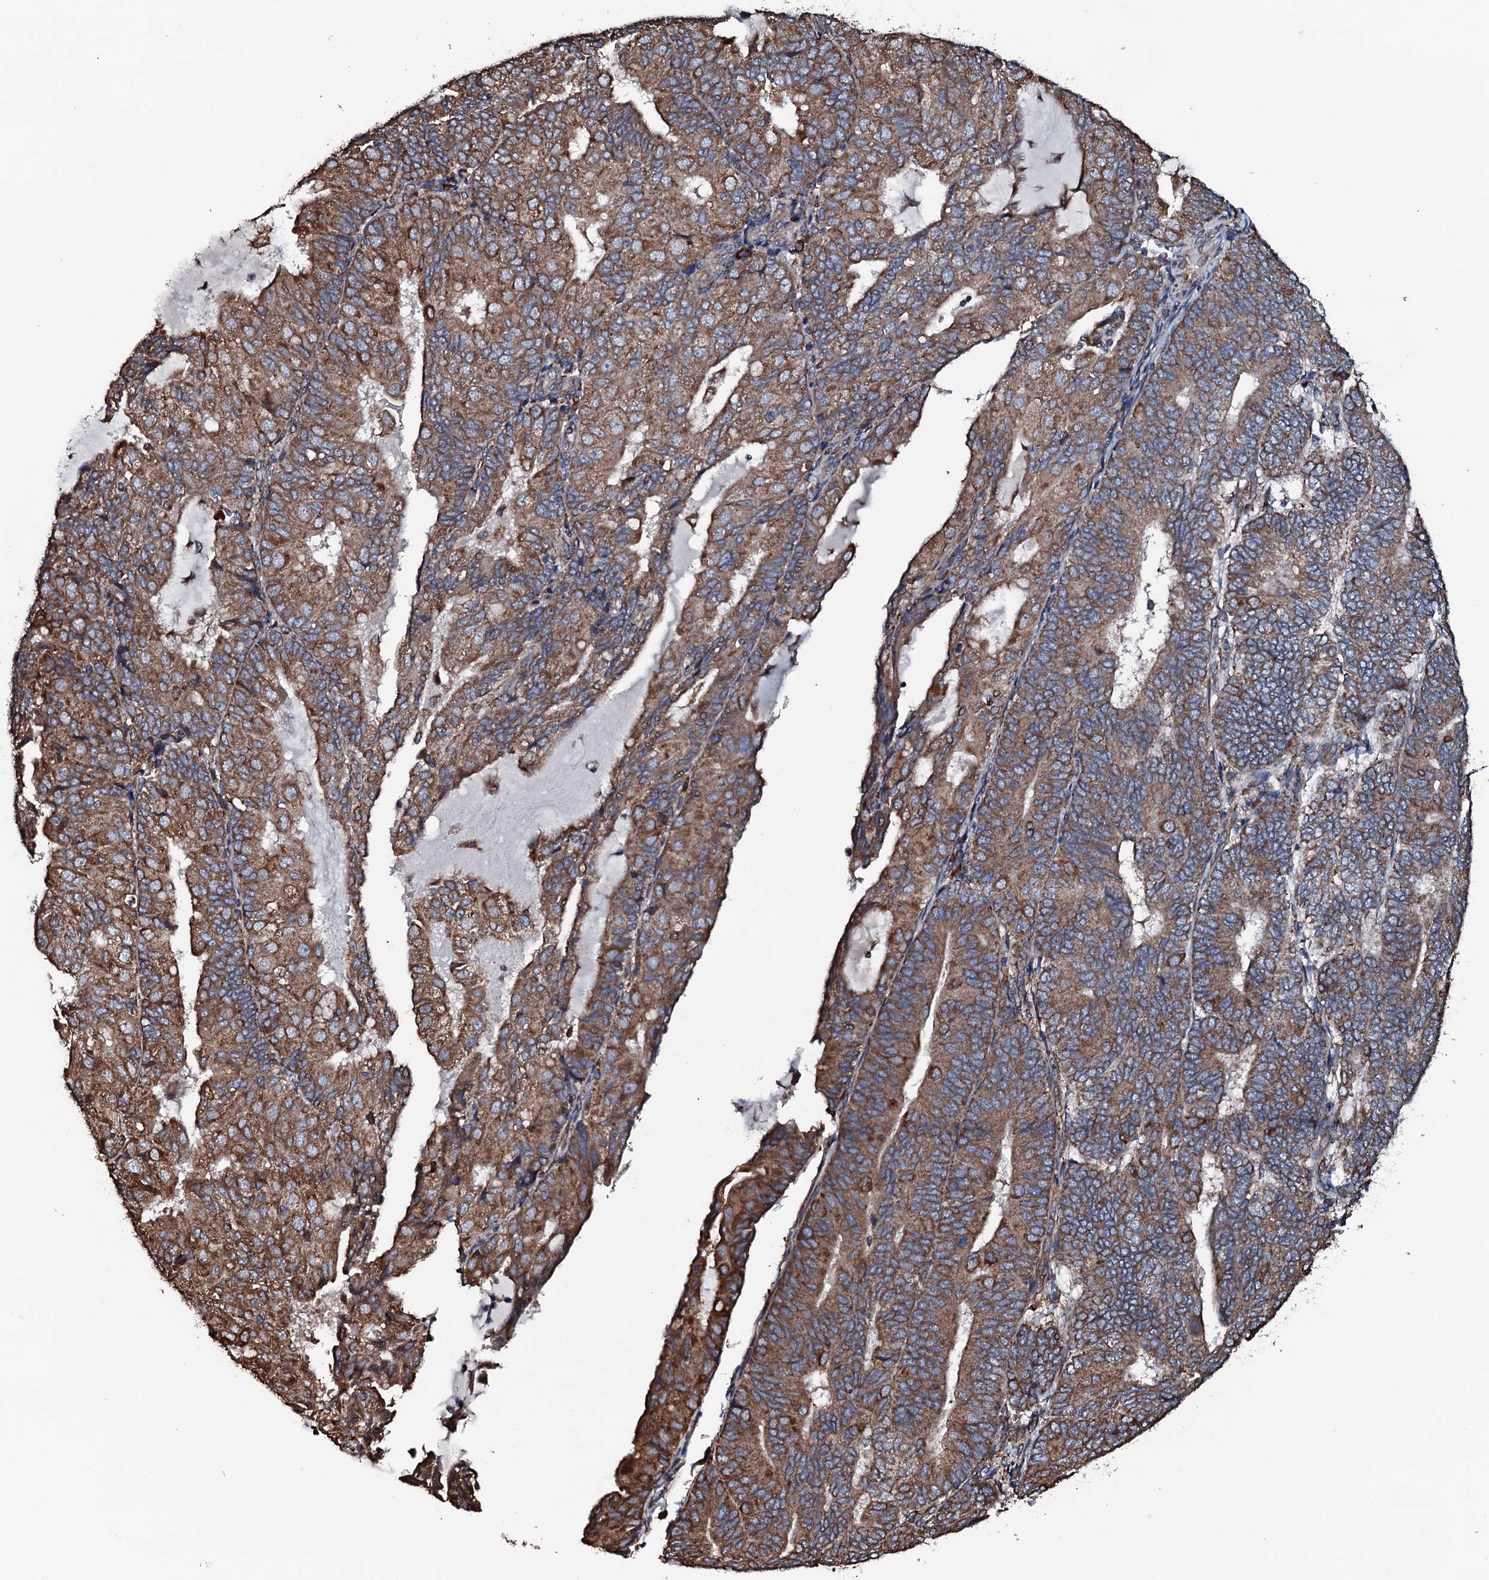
{"staining": {"intensity": "strong", "quantity": ">75%", "location": "cytoplasmic/membranous"}, "tissue": "endometrial cancer", "cell_type": "Tumor cells", "image_type": "cancer", "snomed": [{"axis": "morphology", "description": "Adenocarcinoma, NOS"}, {"axis": "topography", "description": "Endometrium"}], "caption": "The photomicrograph reveals a brown stain indicating the presence of a protein in the cytoplasmic/membranous of tumor cells in adenocarcinoma (endometrial).", "gene": "RAB12", "patient": {"sex": "female", "age": 81}}